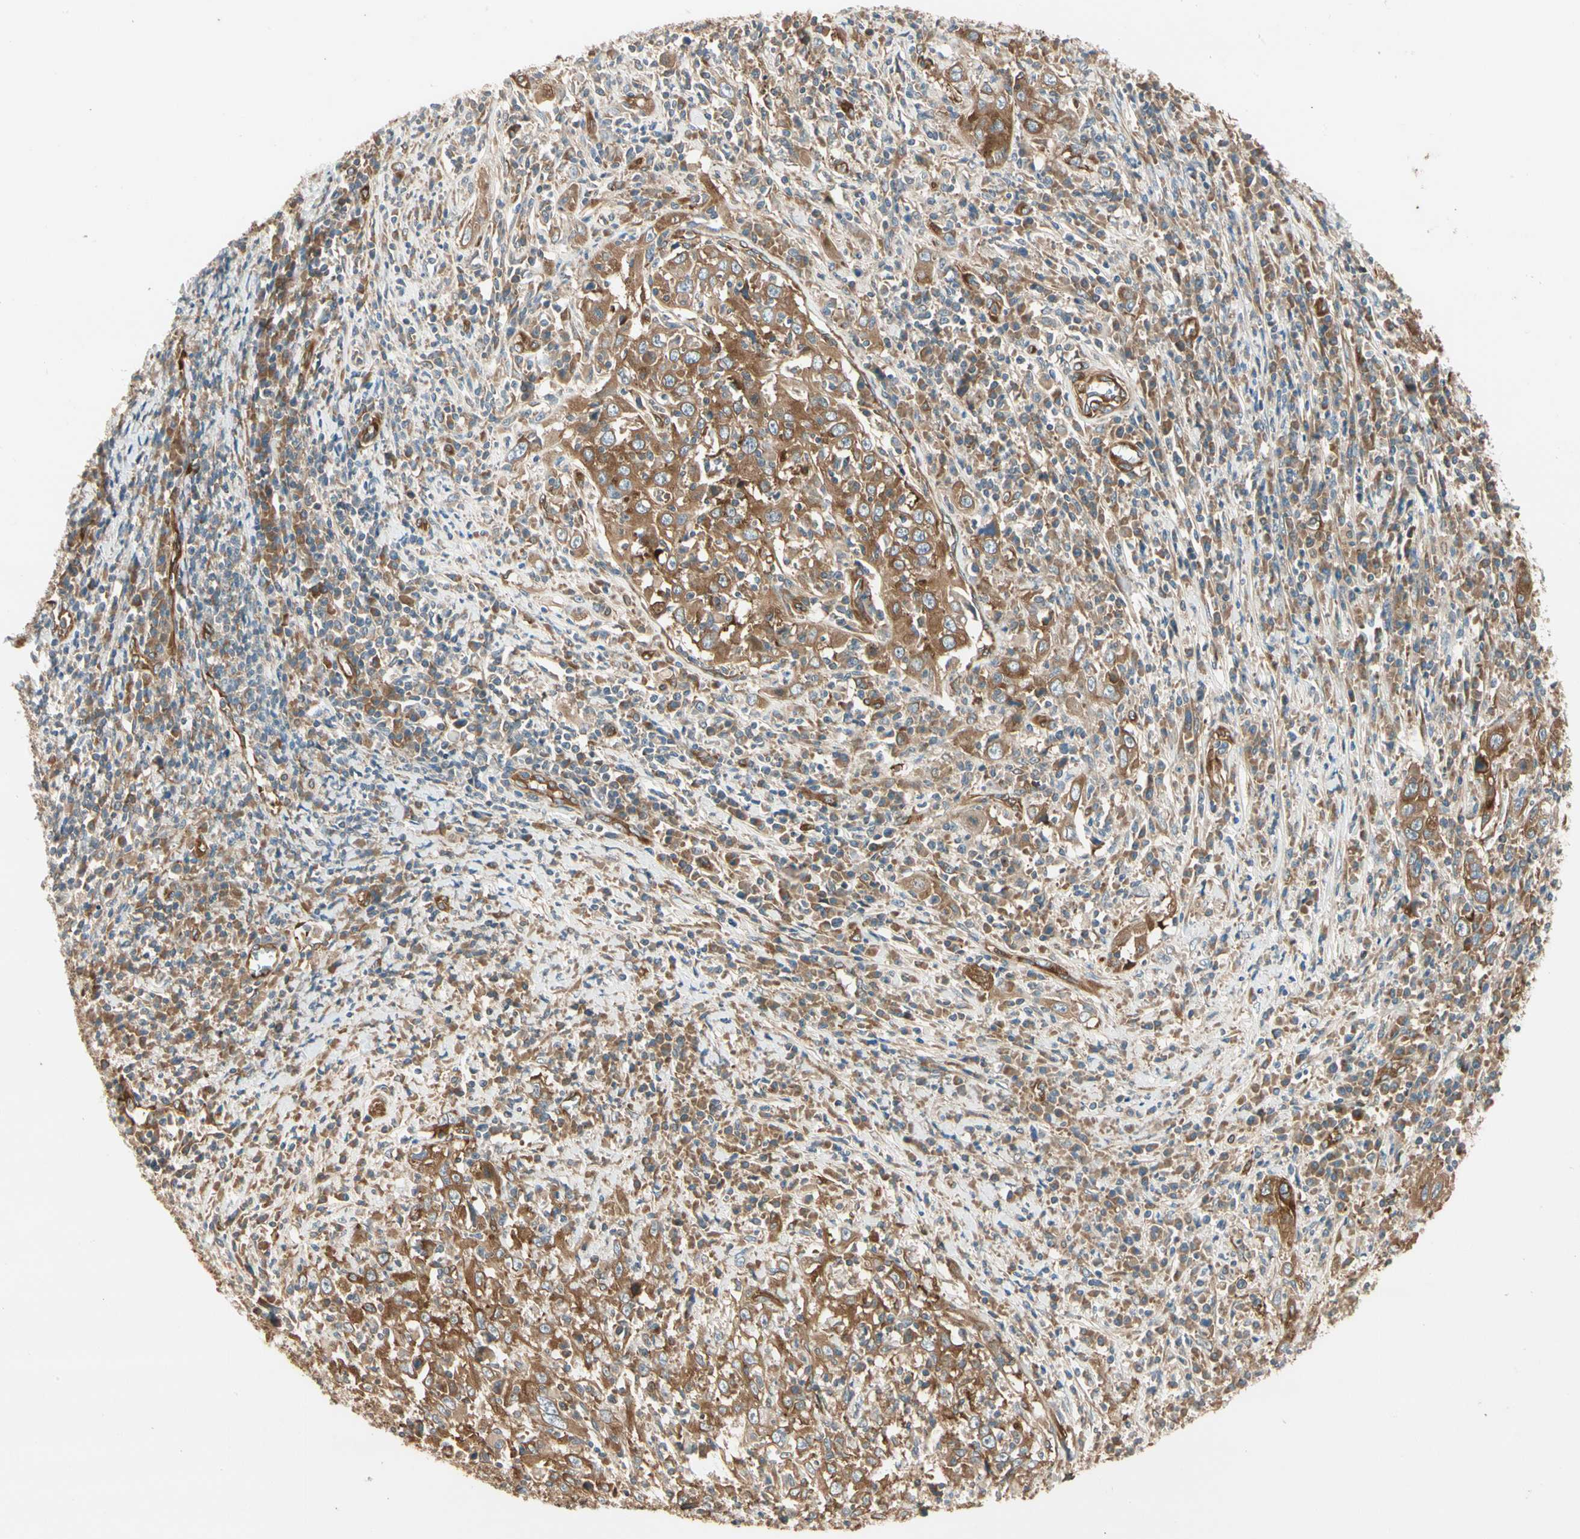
{"staining": {"intensity": "strong", "quantity": ">75%", "location": "cytoplasmic/membranous"}, "tissue": "cervical cancer", "cell_type": "Tumor cells", "image_type": "cancer", "snomed": [{"axis": "morphology", "description": "Squamous cell carcinoma, NOS"}, {"axis": "topography", "description": "Cervix"}], "caption": "IHC image of human squamous cell carcinoma (cervical) stained for a protein (brown), which demonstrates high levels of strong cytoplasmic/membranous staining in about >75% of tumor cells.", "gene": "ROCK2", "patient": {"sex": "female", "age": 46}}